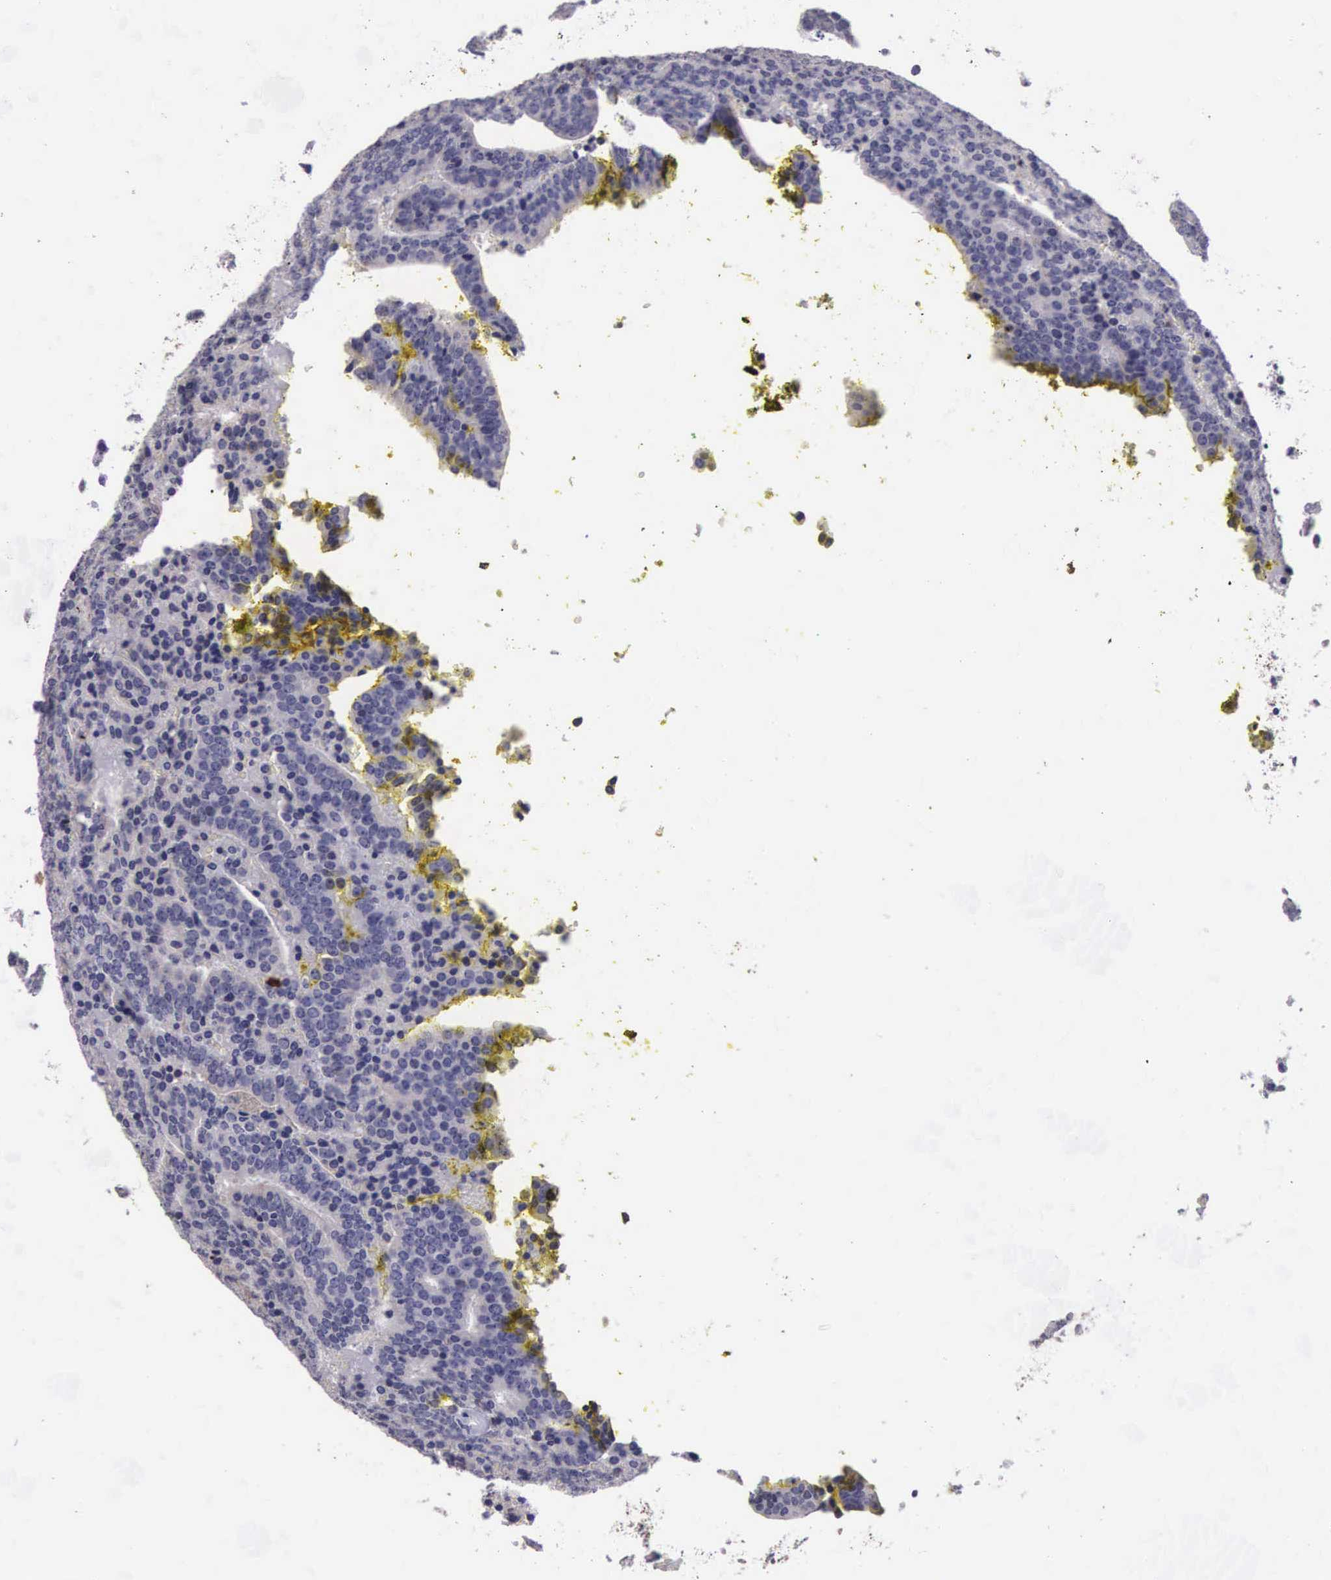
{"staining": {"intensity": "negative", "quantity": "none", "location": "none"}, "tissue": "prostate cancer", "cell_type": "Tumor cells", "image_type": "cancer", "snomed": [{"axis": "morphology", "description": "Adenocarcinoma, Medium grade"}, {"axis": "topography", "description": "Prostate"}], "caption": "Photomicrograph shows no significant protein staining in tumor cells of prostate cancer (medium-grade adenocarcinoma).", "gene": "ARG2", "patient": {"sex": "male", "age": 65}}